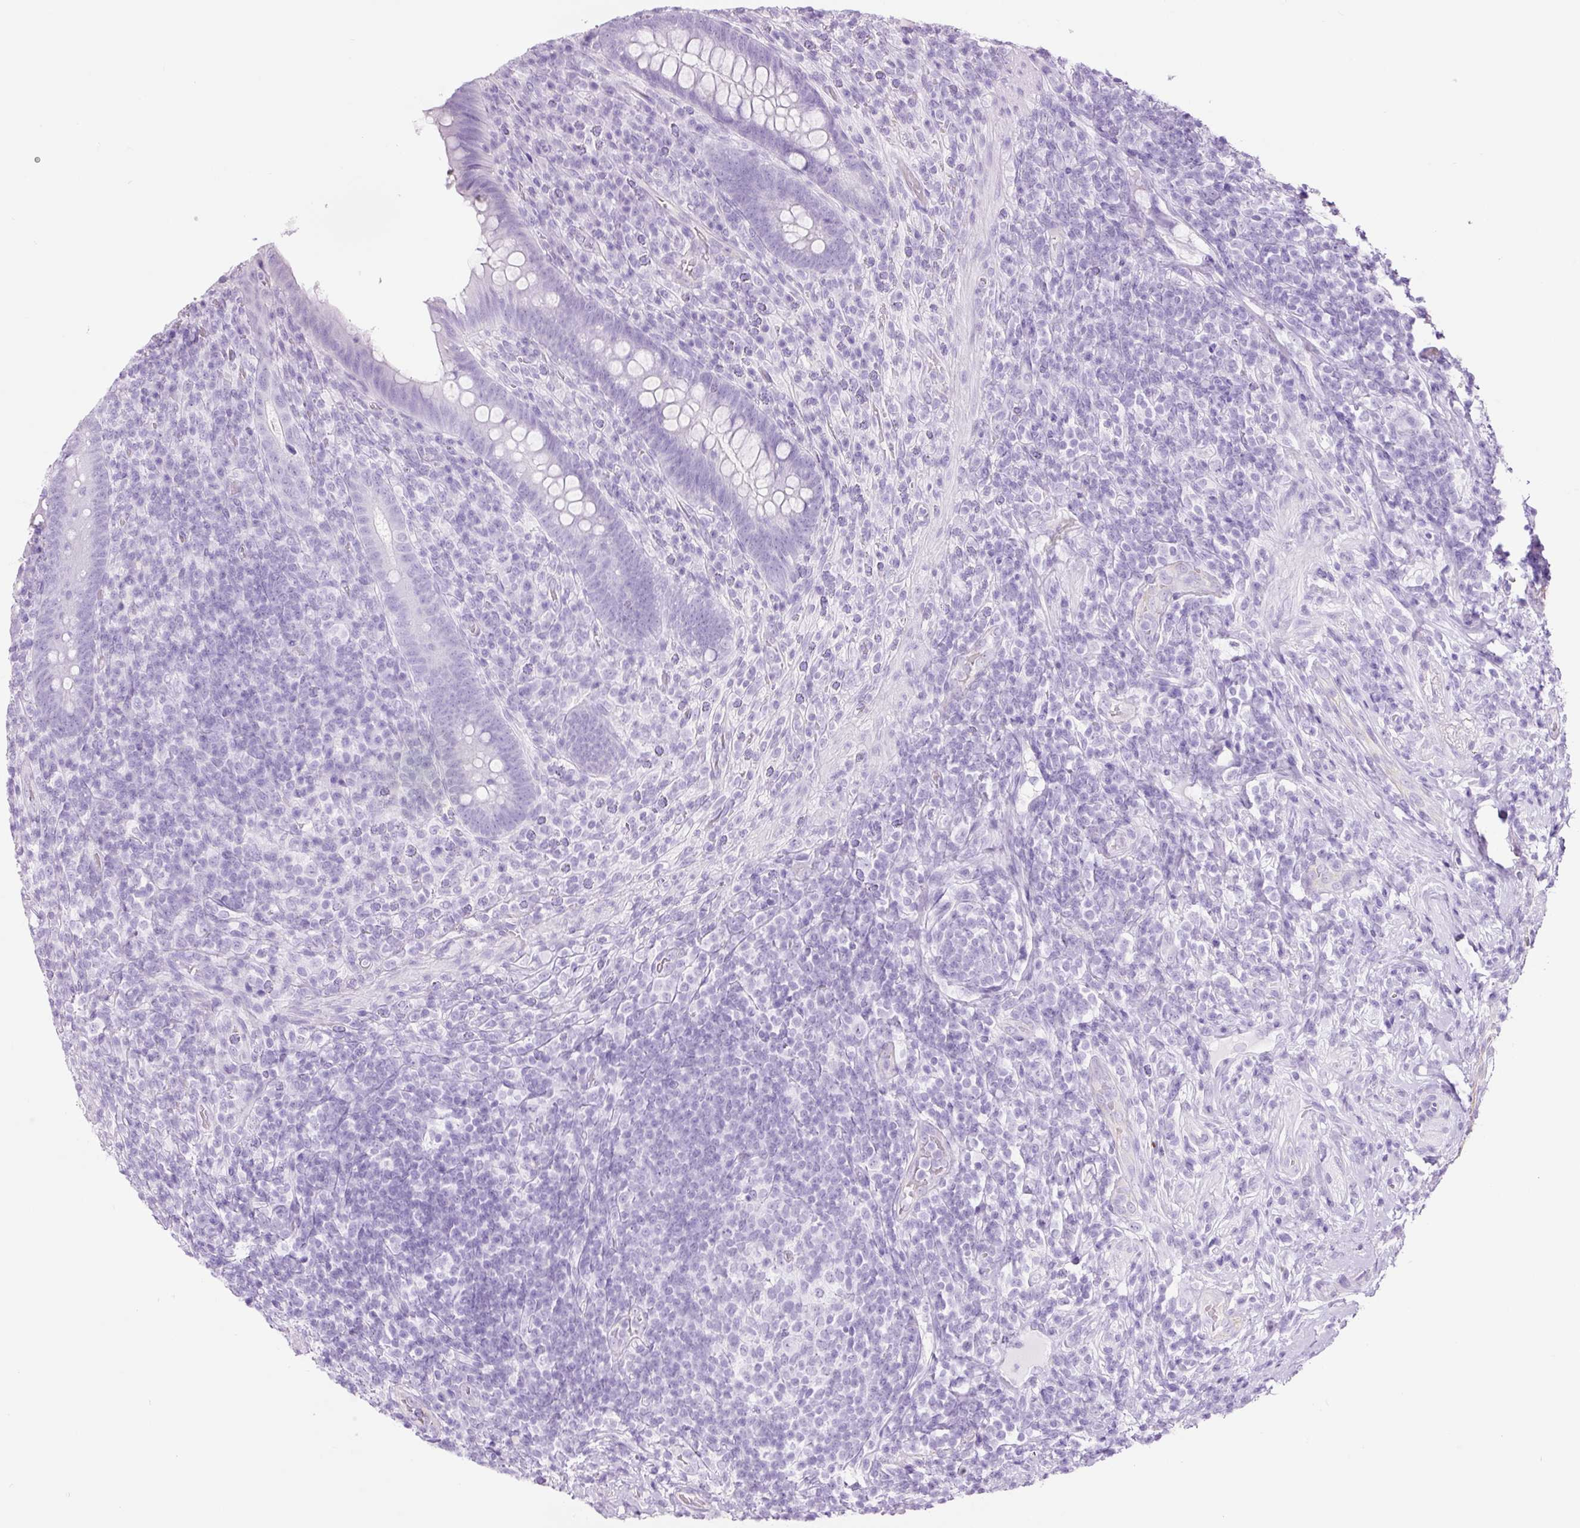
{"staining": {"intensity": "negative", "quantity": "none", "location": "none"}, "tissue": "appendix", "cell_type": "Glandular cells", "image_type": "normal", "snomed": [{"axis": "morphology", "description": "Normal tissue, NOS"}, {"axis": "topography", "description": "Appendix"}], "caption": "IHC photomicrograph of benign human appendix stained for a protein (brown), which displays no positivity in glandular cells.", "gene": "ADSS1", "patient": {"sex": "female", "age": 43}}